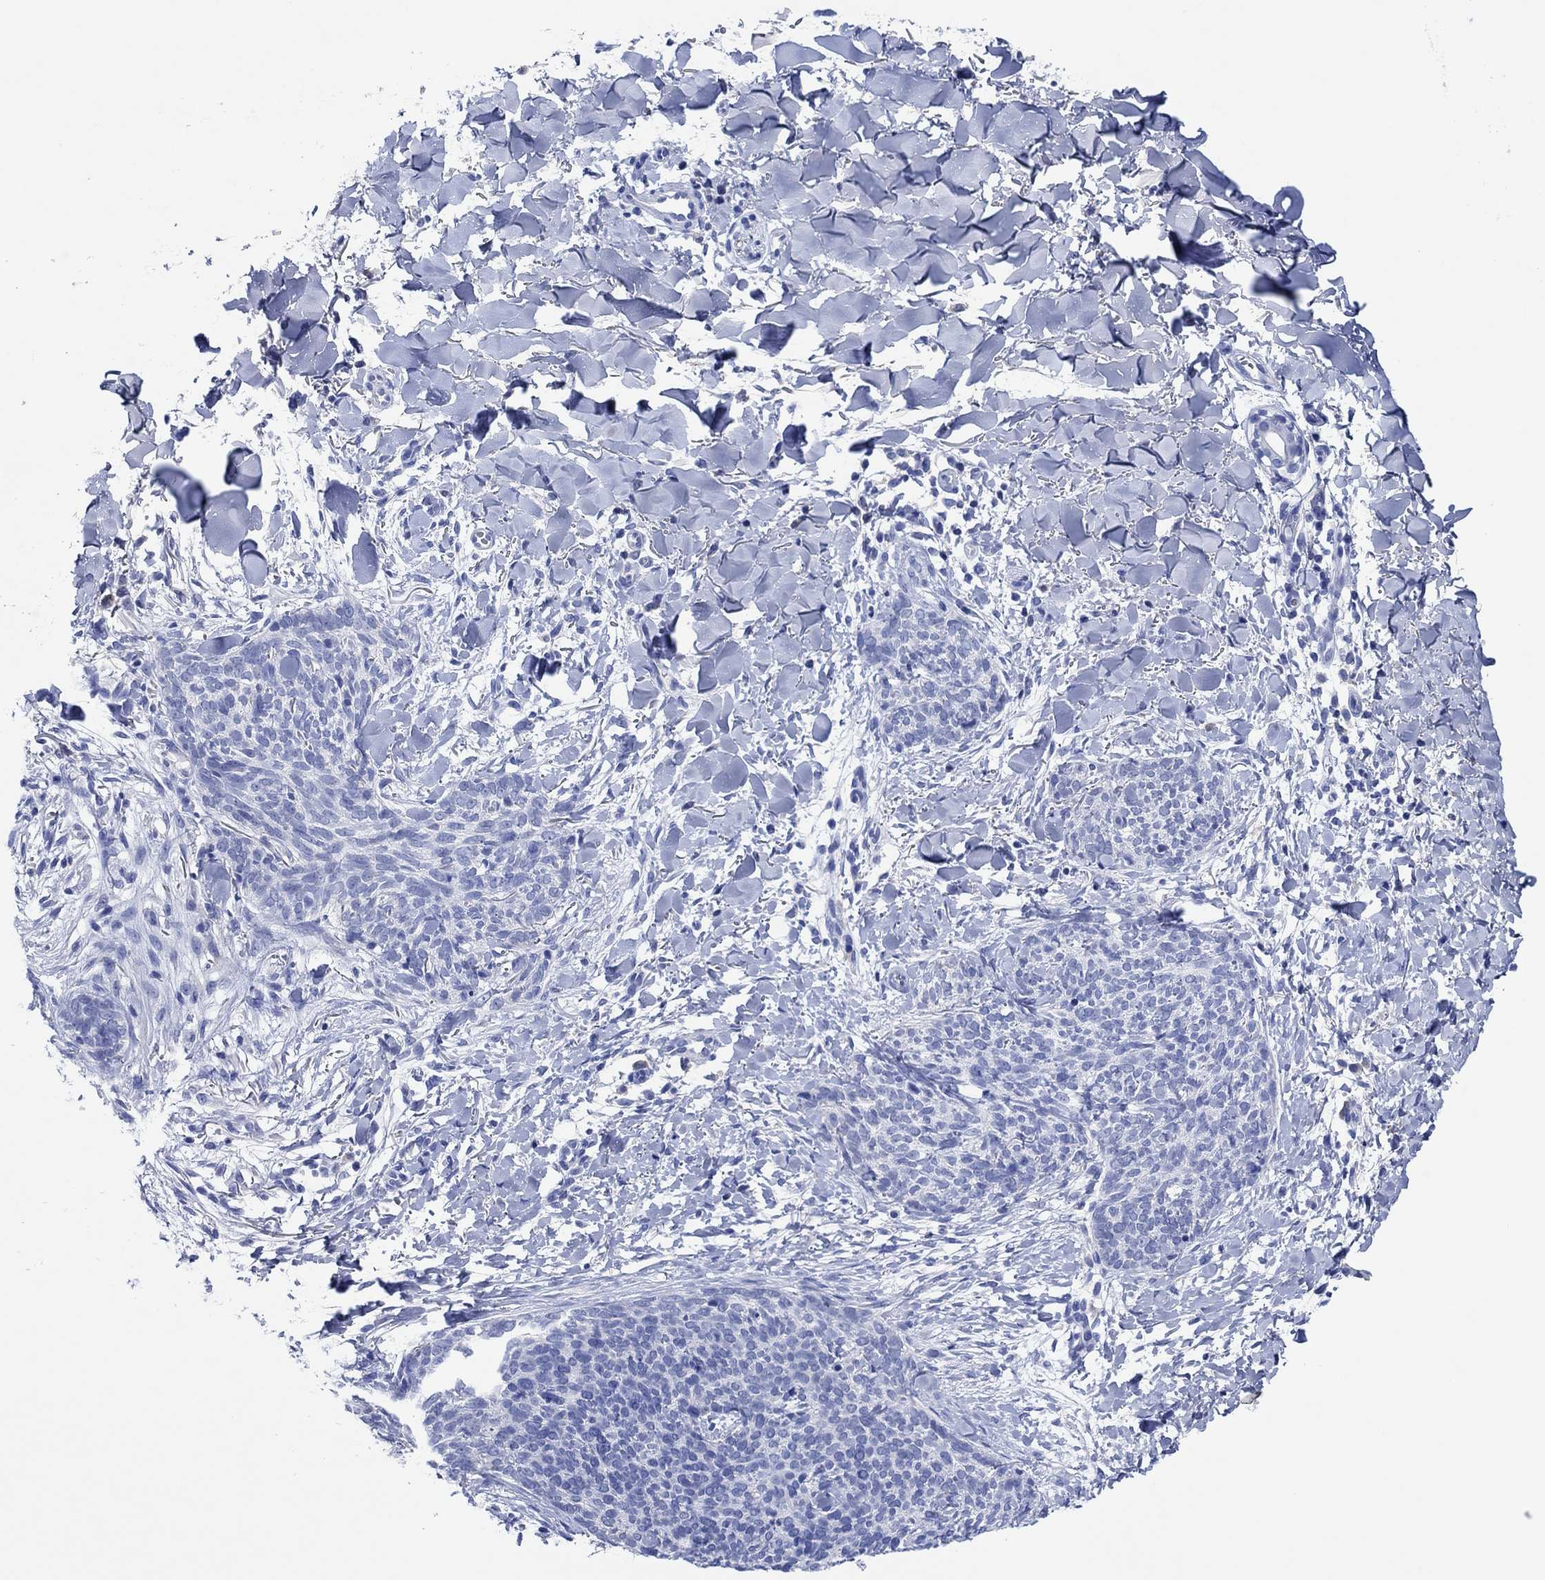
{"staining": {"intensity": "negative", "quantity": "none", "location": "none"}, "tissue": "skin cancer", "cell_type": "Tumor cells", "image_type": "cancer", "snomed": [{"axis": "morphology", "description": "Basal cell carcinoma"}, {"axis": "topography", "description": "Skin"}], "caption": "A histopathology image of human basal cell carcinoma (skin) is negative for staining in tumor cells.", "gene": "CPNE6", "patient": {"sex": "male", "age": 64}}